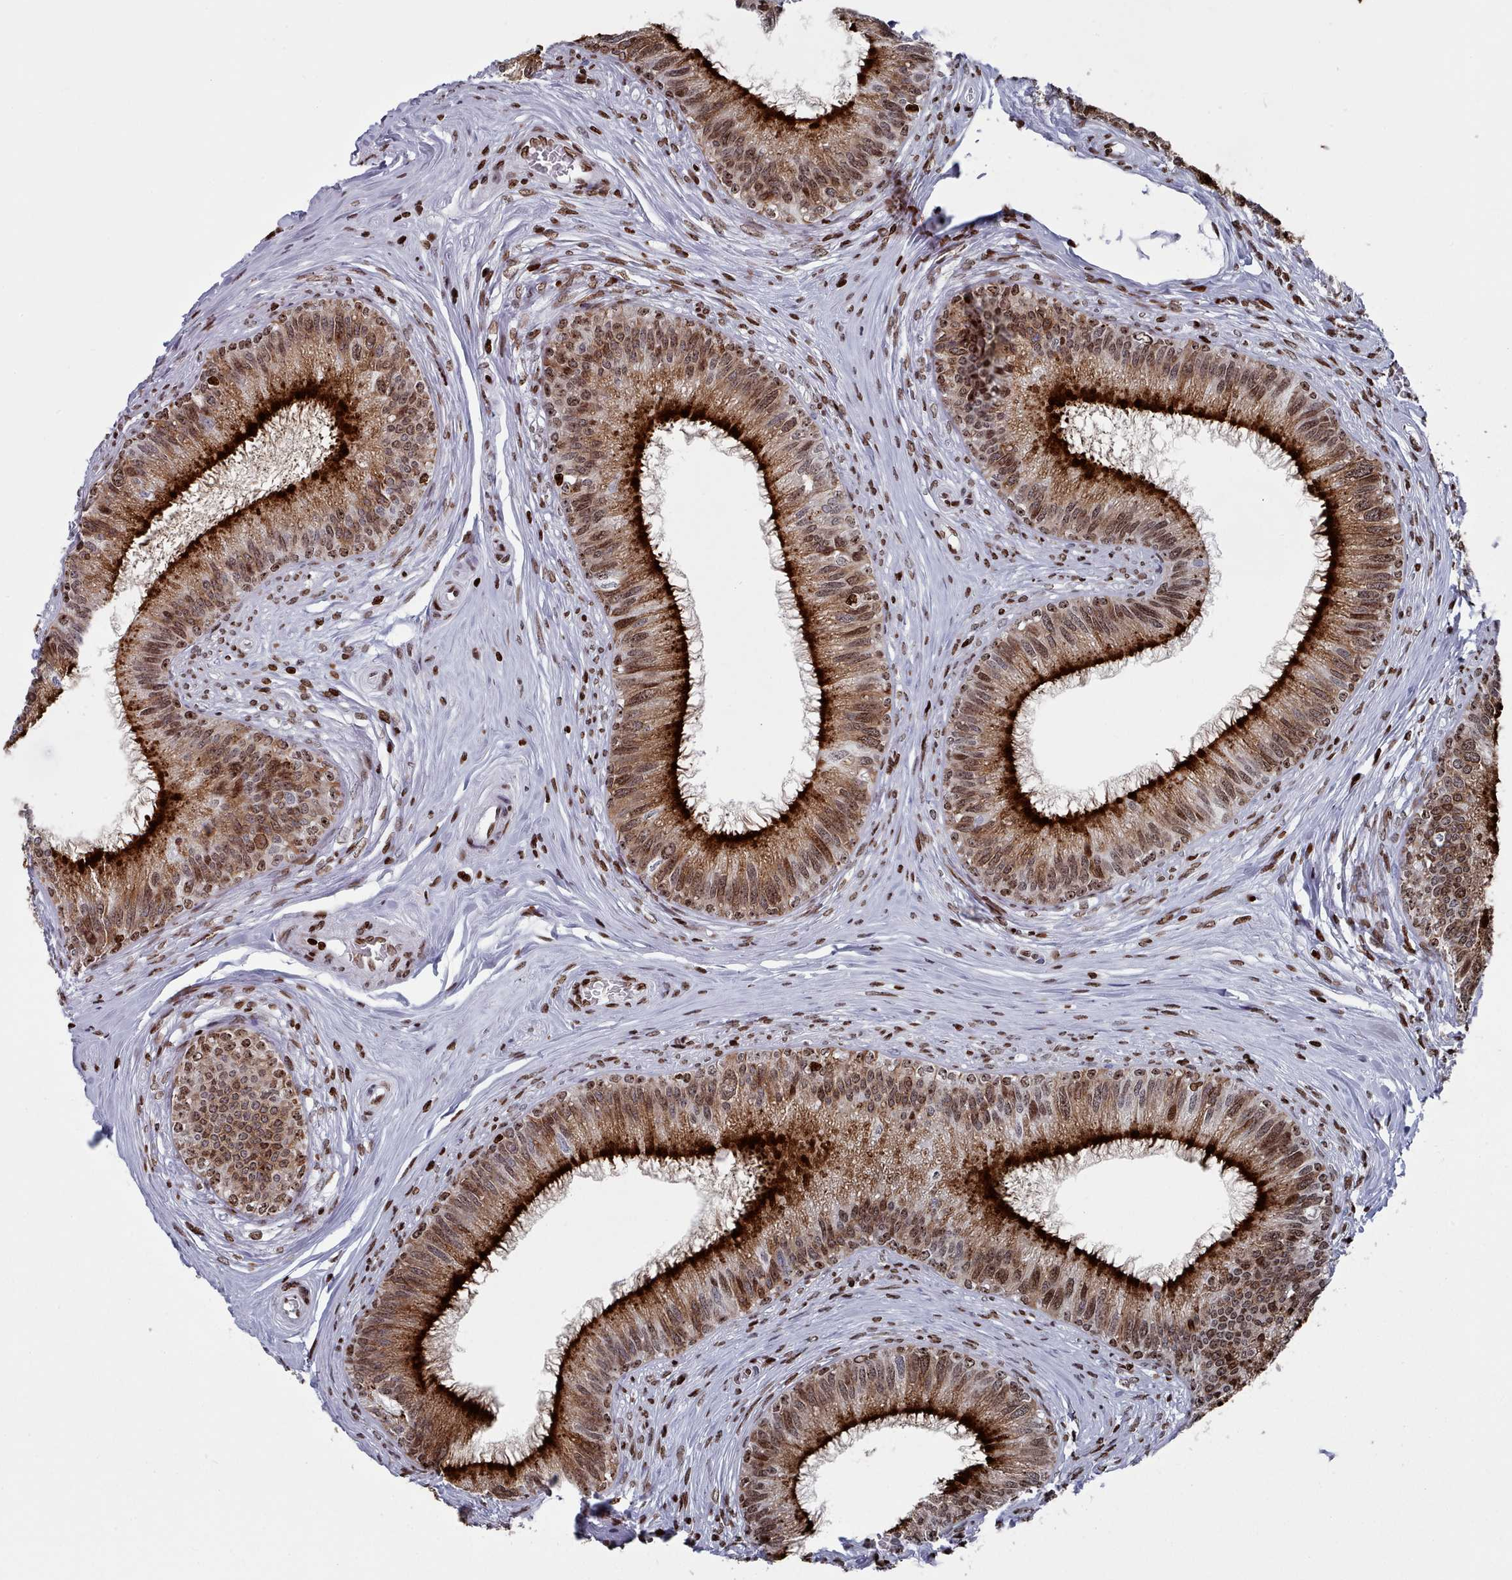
{"staining": {"intensity": "strong", "quantity": ">75%", "location": "cytoplasmic/membranous,nuclear"}, "tissue": "epididymis", "cell_type": "Glandular cells", "image_type": "normal", "snomed": [{"axis": "morphology", "description": "Normal tissue, NOS"}, {"axis": "topography", "description": "Epididymis"}], "caption": "A high amount of strong cytoplasmic/membranous,nuclear expression is appreciated in about >75% of glandular cells in normal epididymis.", "gene": "PCDHB11", "patient": {"sex": "male", "age": 27}}